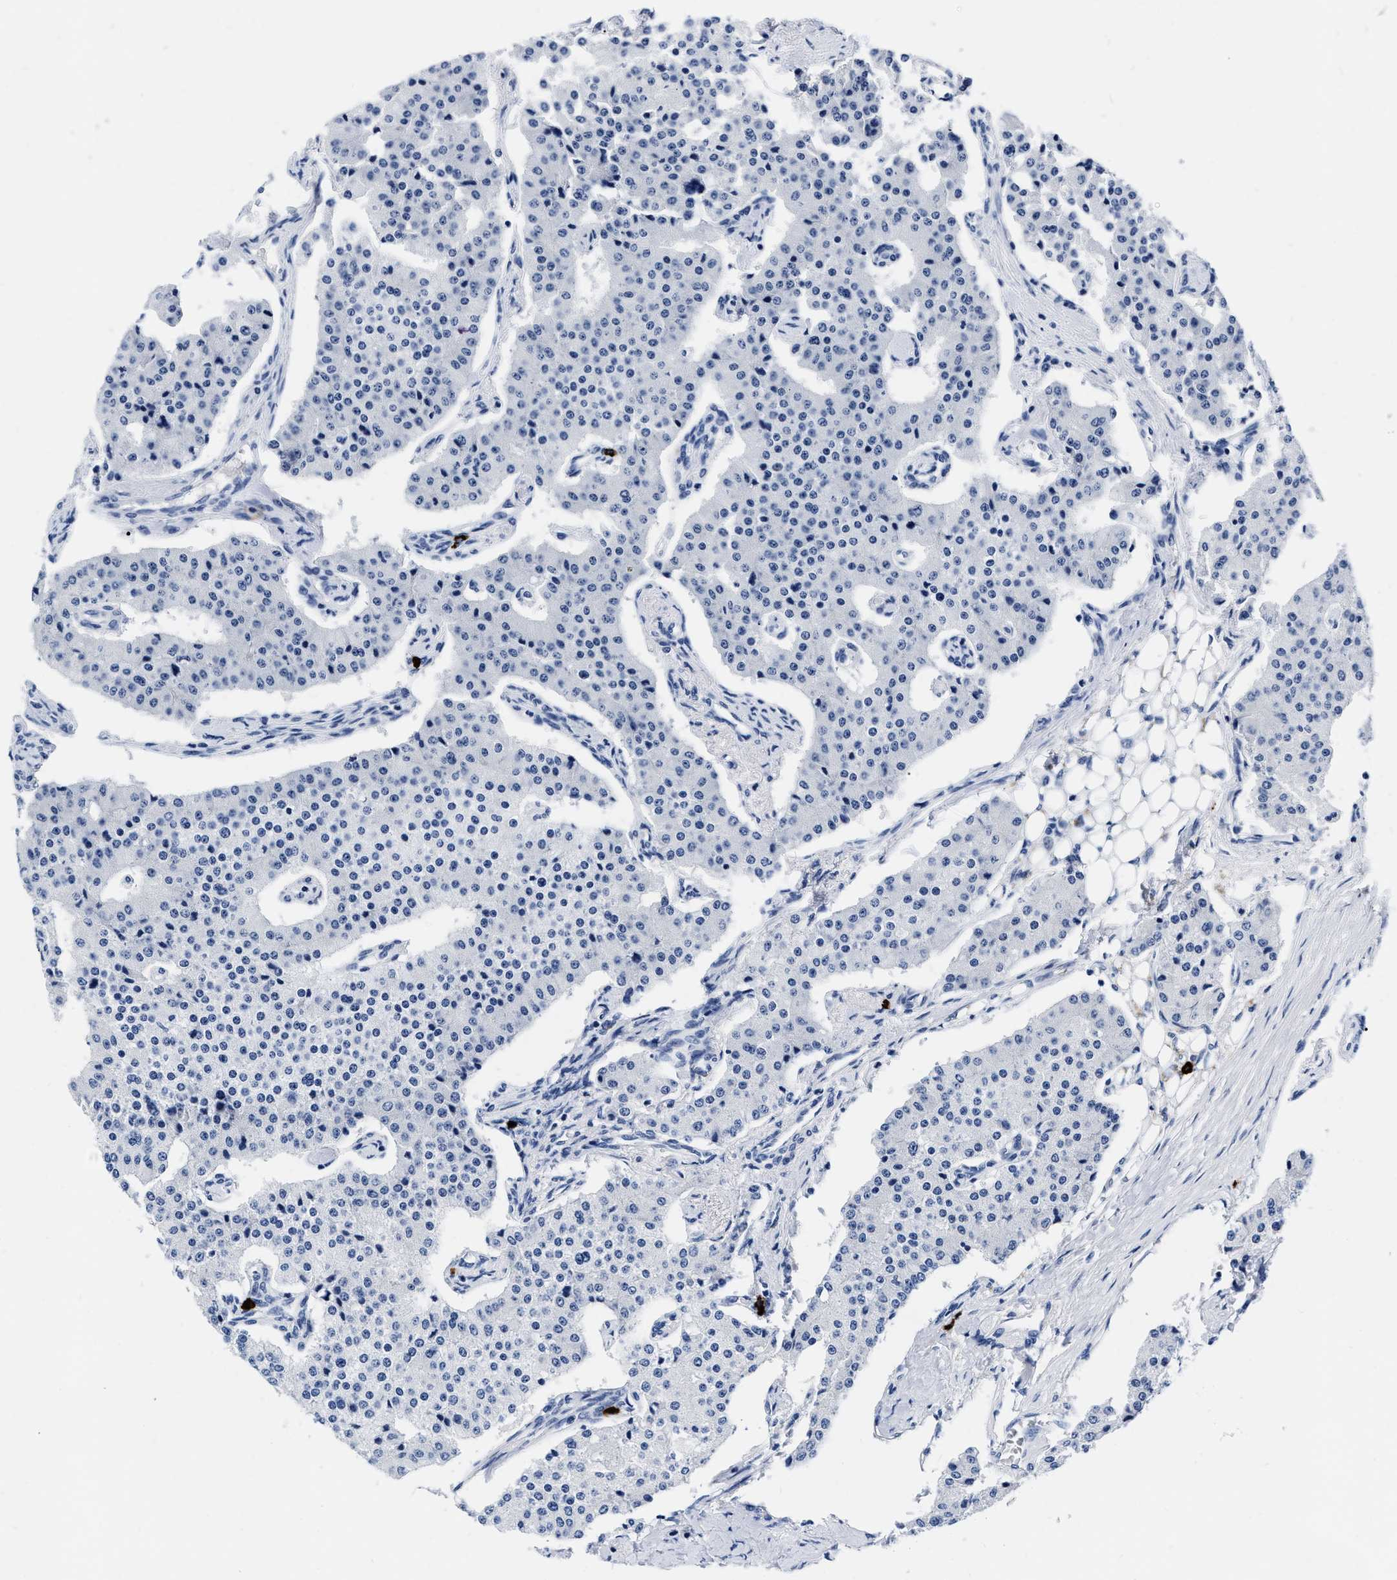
{"staining": {"intensity": "negative", "quantity": "none", "location": "none"}, "tissue": "carcinoid", "cell_type": "Tumor cells", "image_type": "cancer", "snomed": [{"axis": "morphology", "description": "Carcinoid, malignant, NOS"}, {"axis": "topography", "description": "Colon"}], "caption": "High magnification brightfield microscopy of carcinoid stained with DAB (3,3'-diaminobenzidine) (brown) and counterstained with hematoxylin (blue): tumor cells show no significant expression. (DAB IHC with hematoxylin counter stain).", "gene": "CER1", "patient": {"sex": "female", "age": 52}}